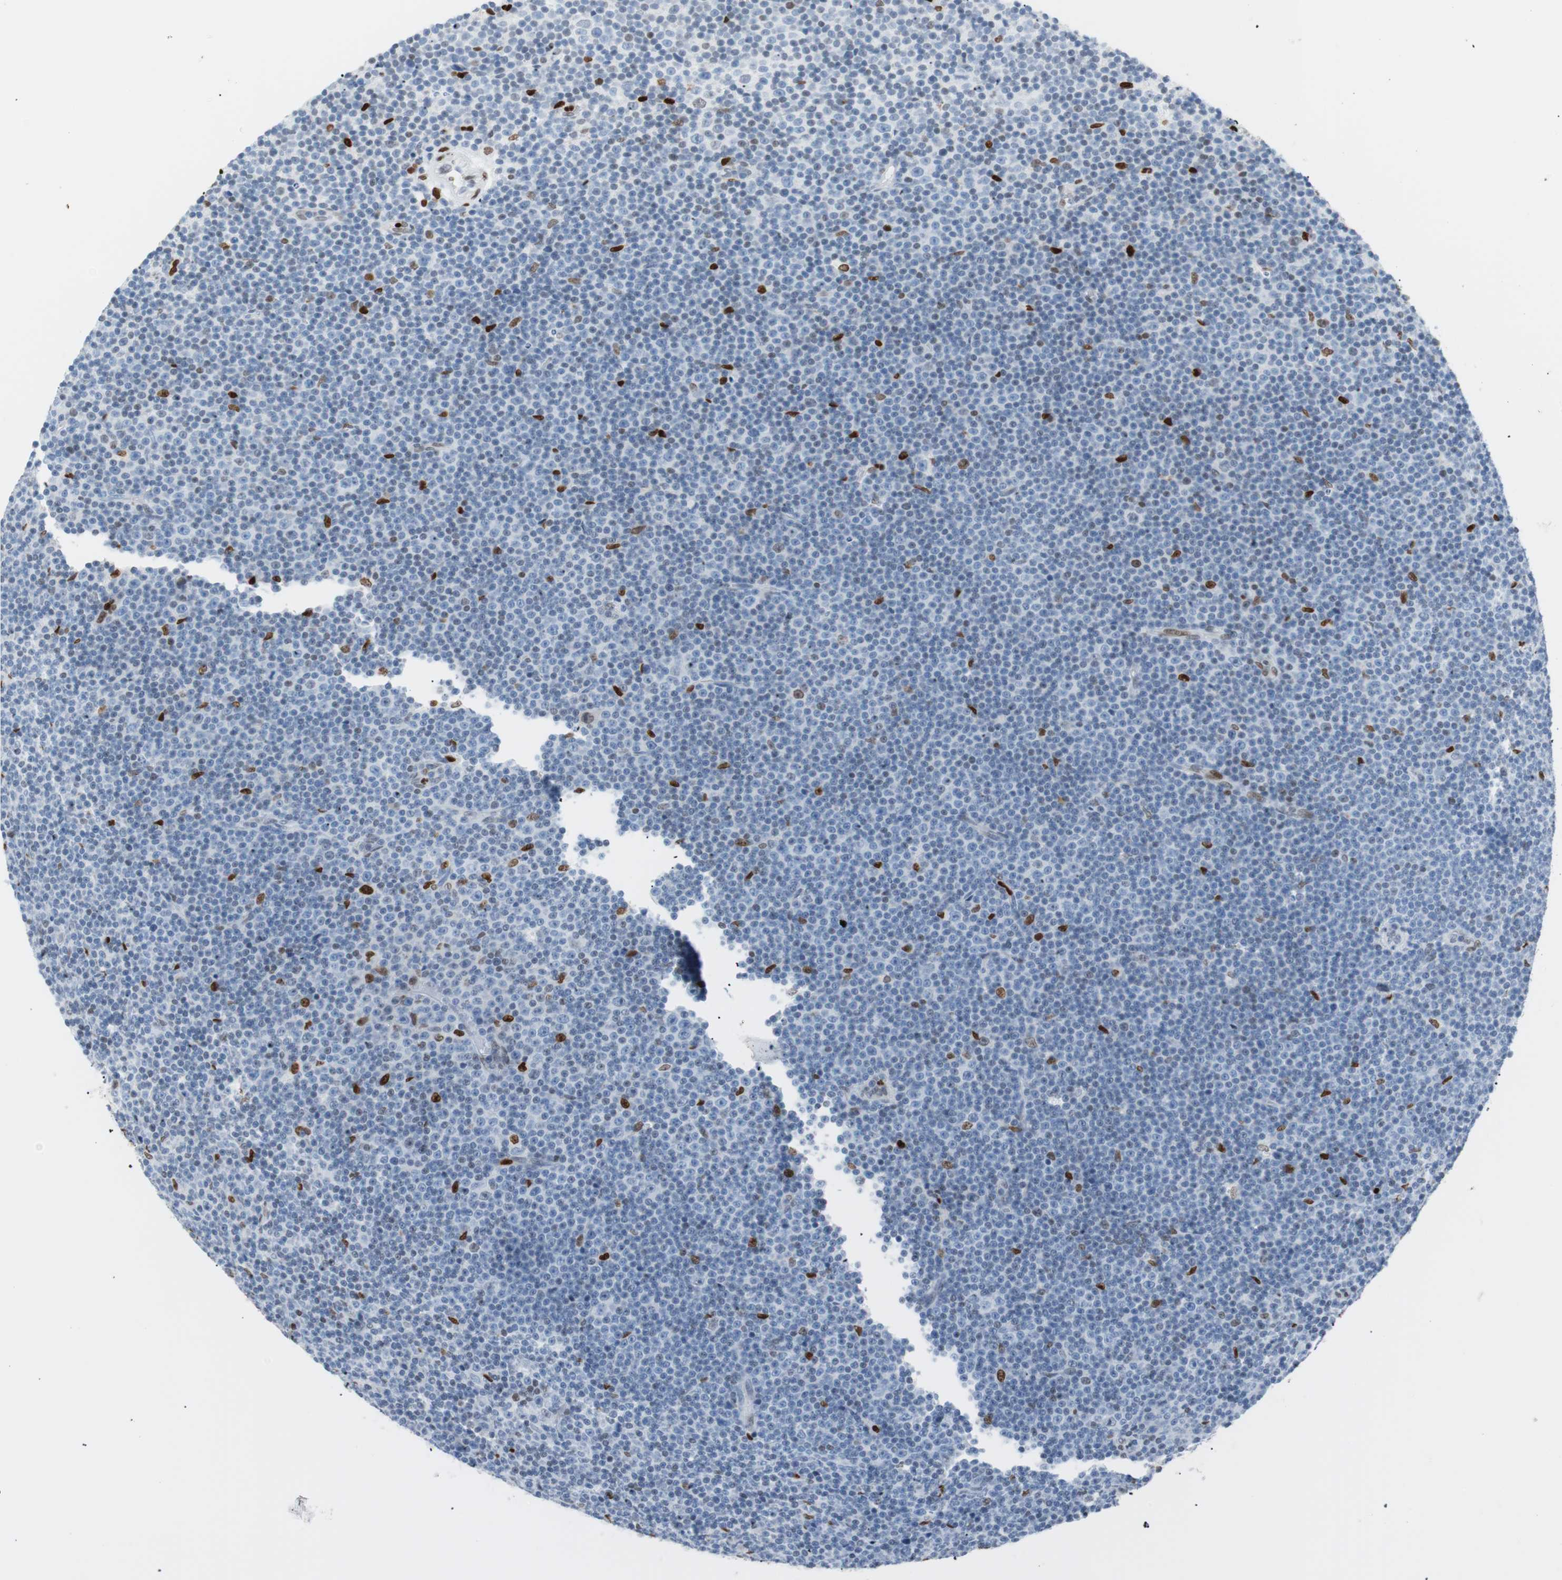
{"staining": {"intensity": "weak", "quantity": "<25%", "location": "nuclear"}, "tissue": "lymphoma", "cell_type": "Tumor cells", "image_type": "cancer", "snomed": [{"axis": "morphology", "description": "Malignant lymphoma, non-Hodgkin's type, Low grade"}, {"axis": "topography", "description": "Lymph node"}], "caption": "Protein analysis of lymphoma shows no significant expression in tumor cells.", "gene": "CEBPB", "patient": {"sex": "female", "age": 67}}